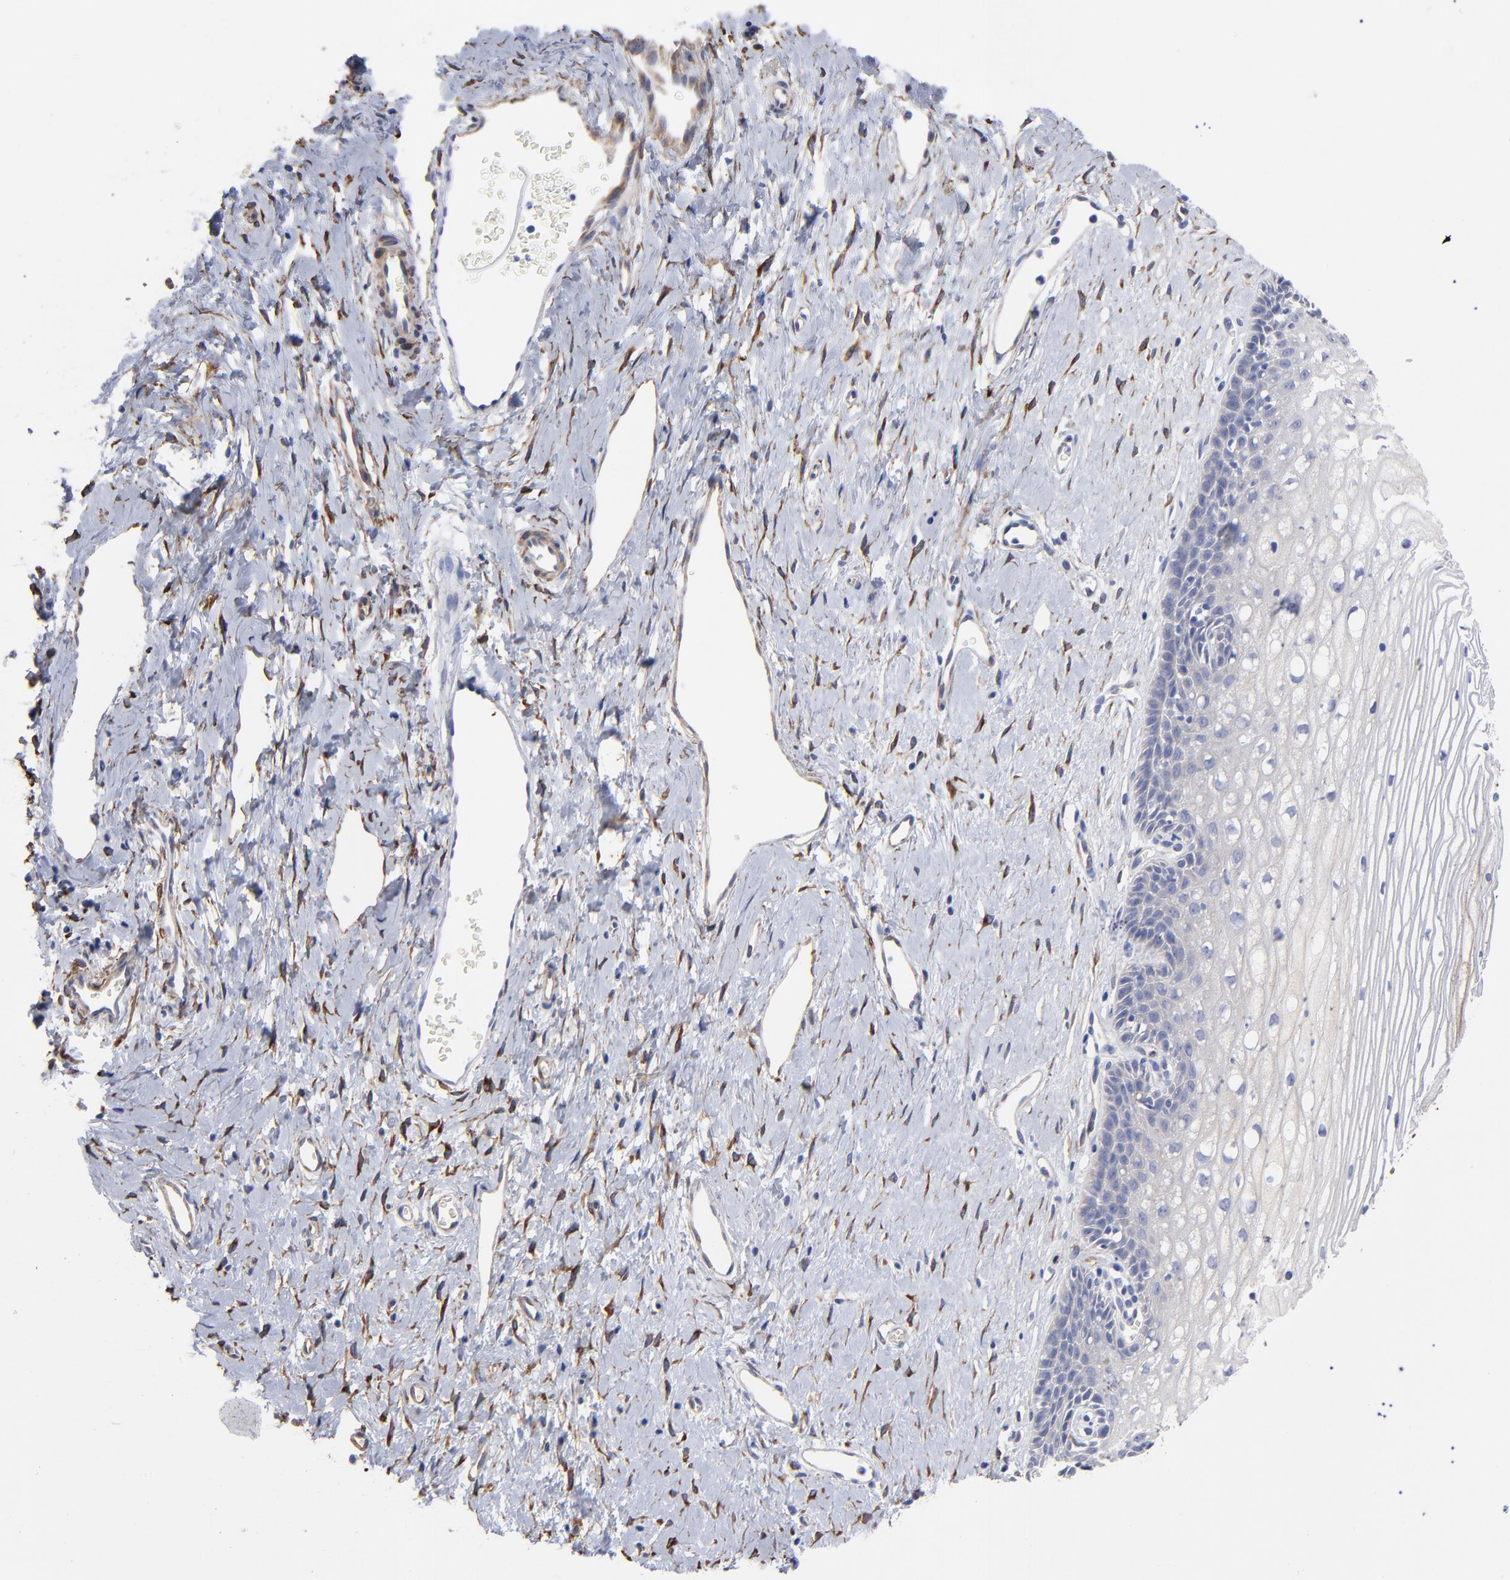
{"staining": {"intensity": "negative", "quantity": "none", "location": "none"}, "tissue": "cervix", "cell_type": "Glandular cells", "image_type": "normal", "snomed": [{"axis": "morphology", "description": "Normal tissue, NOS"}, {"axis": "topography", "description": "Cervix"}], "caption": "IHC photomicrograph of normal cervix: cervix stained with DAB exhibits no significant protein positivity in glandular cells.", "gene": "CILP", "patient": {"sex": "female", "age": 40}}